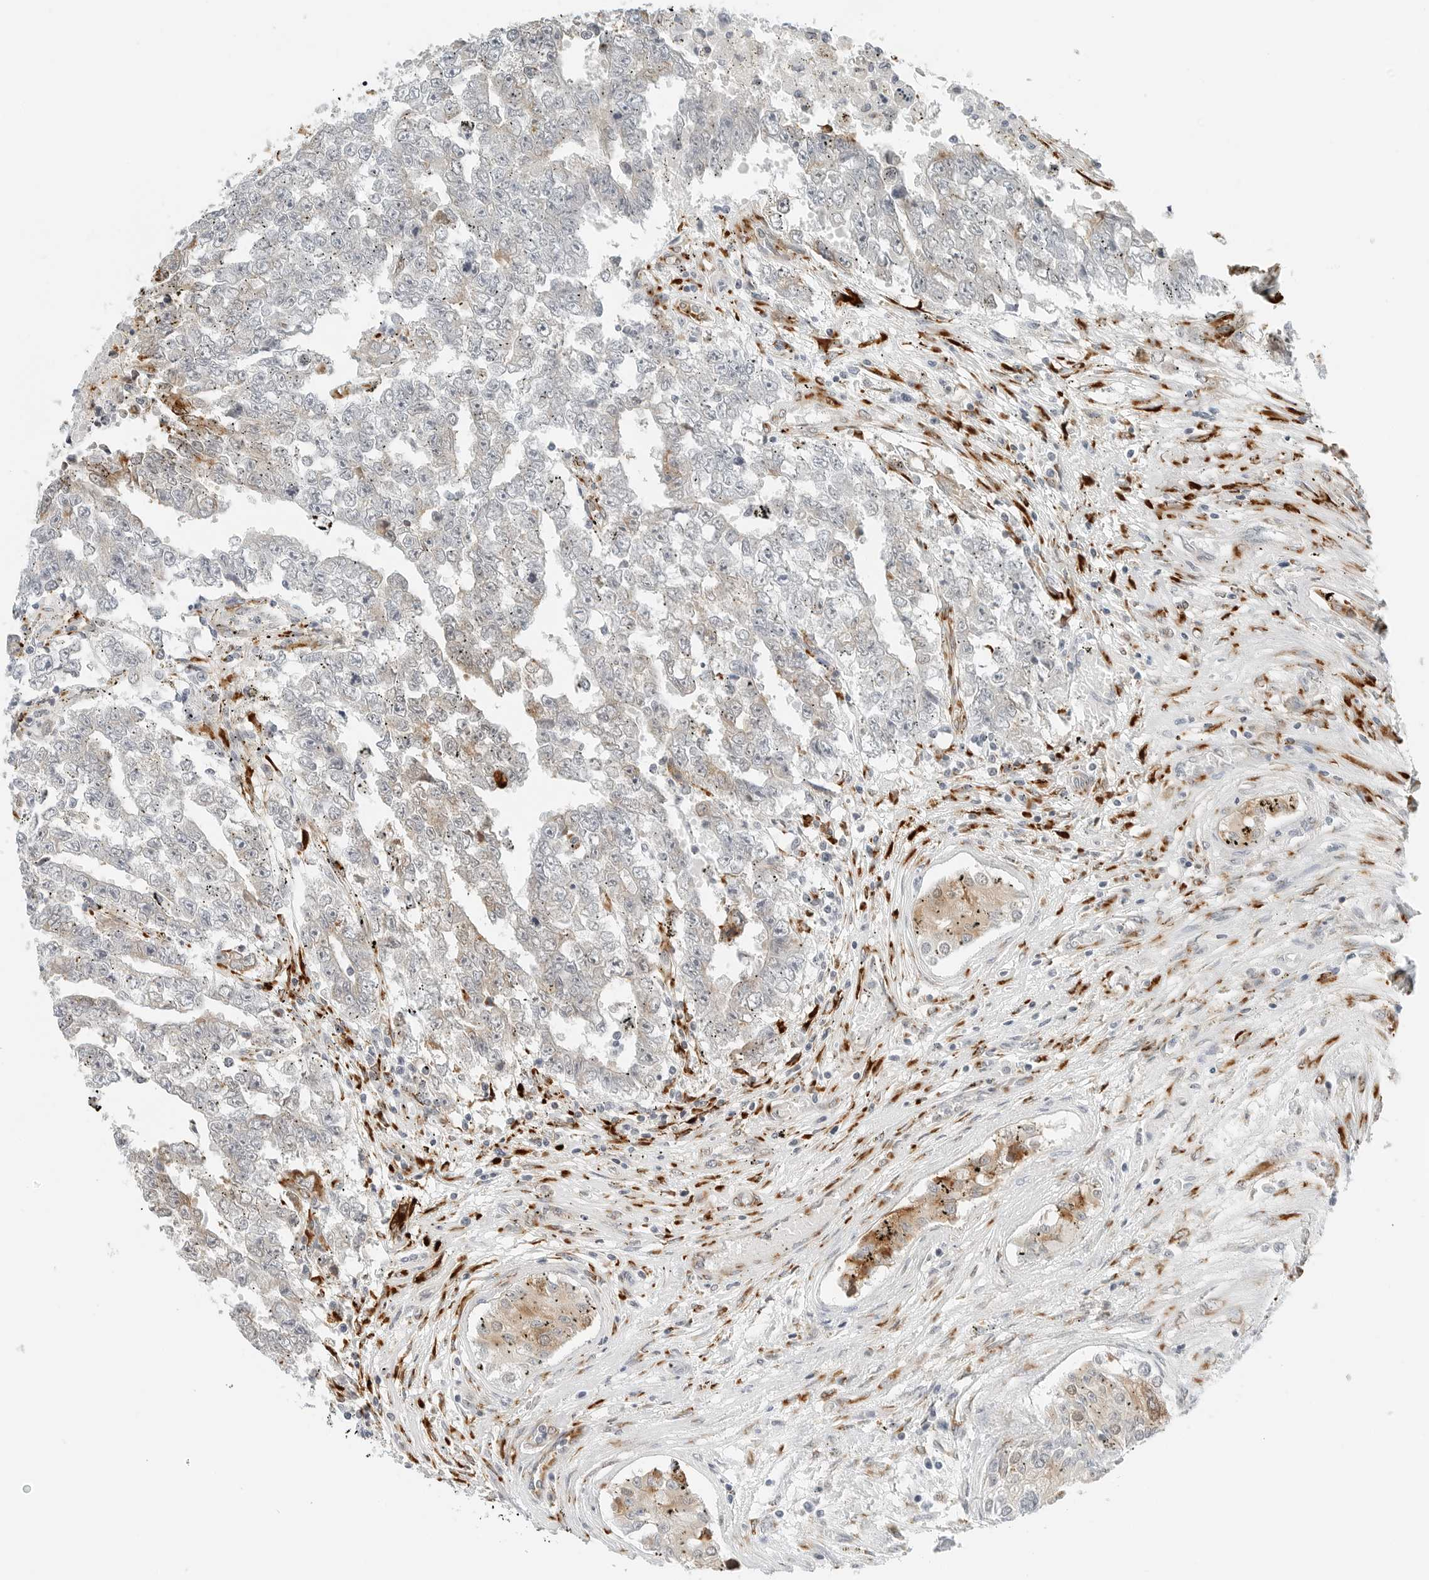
{"staining": {"intensity": "weak", "quantity": "<25%", "location": "cytoplasmic/membranous"}, "tissue": "testis cancer", "cell_type": "Tumor cells", "image_type": "cancer", "snomed": [{"axis": "morphology", "description": "Carcinoma, Embryonal, NOS"}, {"axis": "topography", "description": "Testis"}], "caption": "Tumor cells are negative for brown protein staining in testis cancer (embryonal carcinoma).", "gene": "P4HA2", "patient": {"sex": "male", "age": 25}}